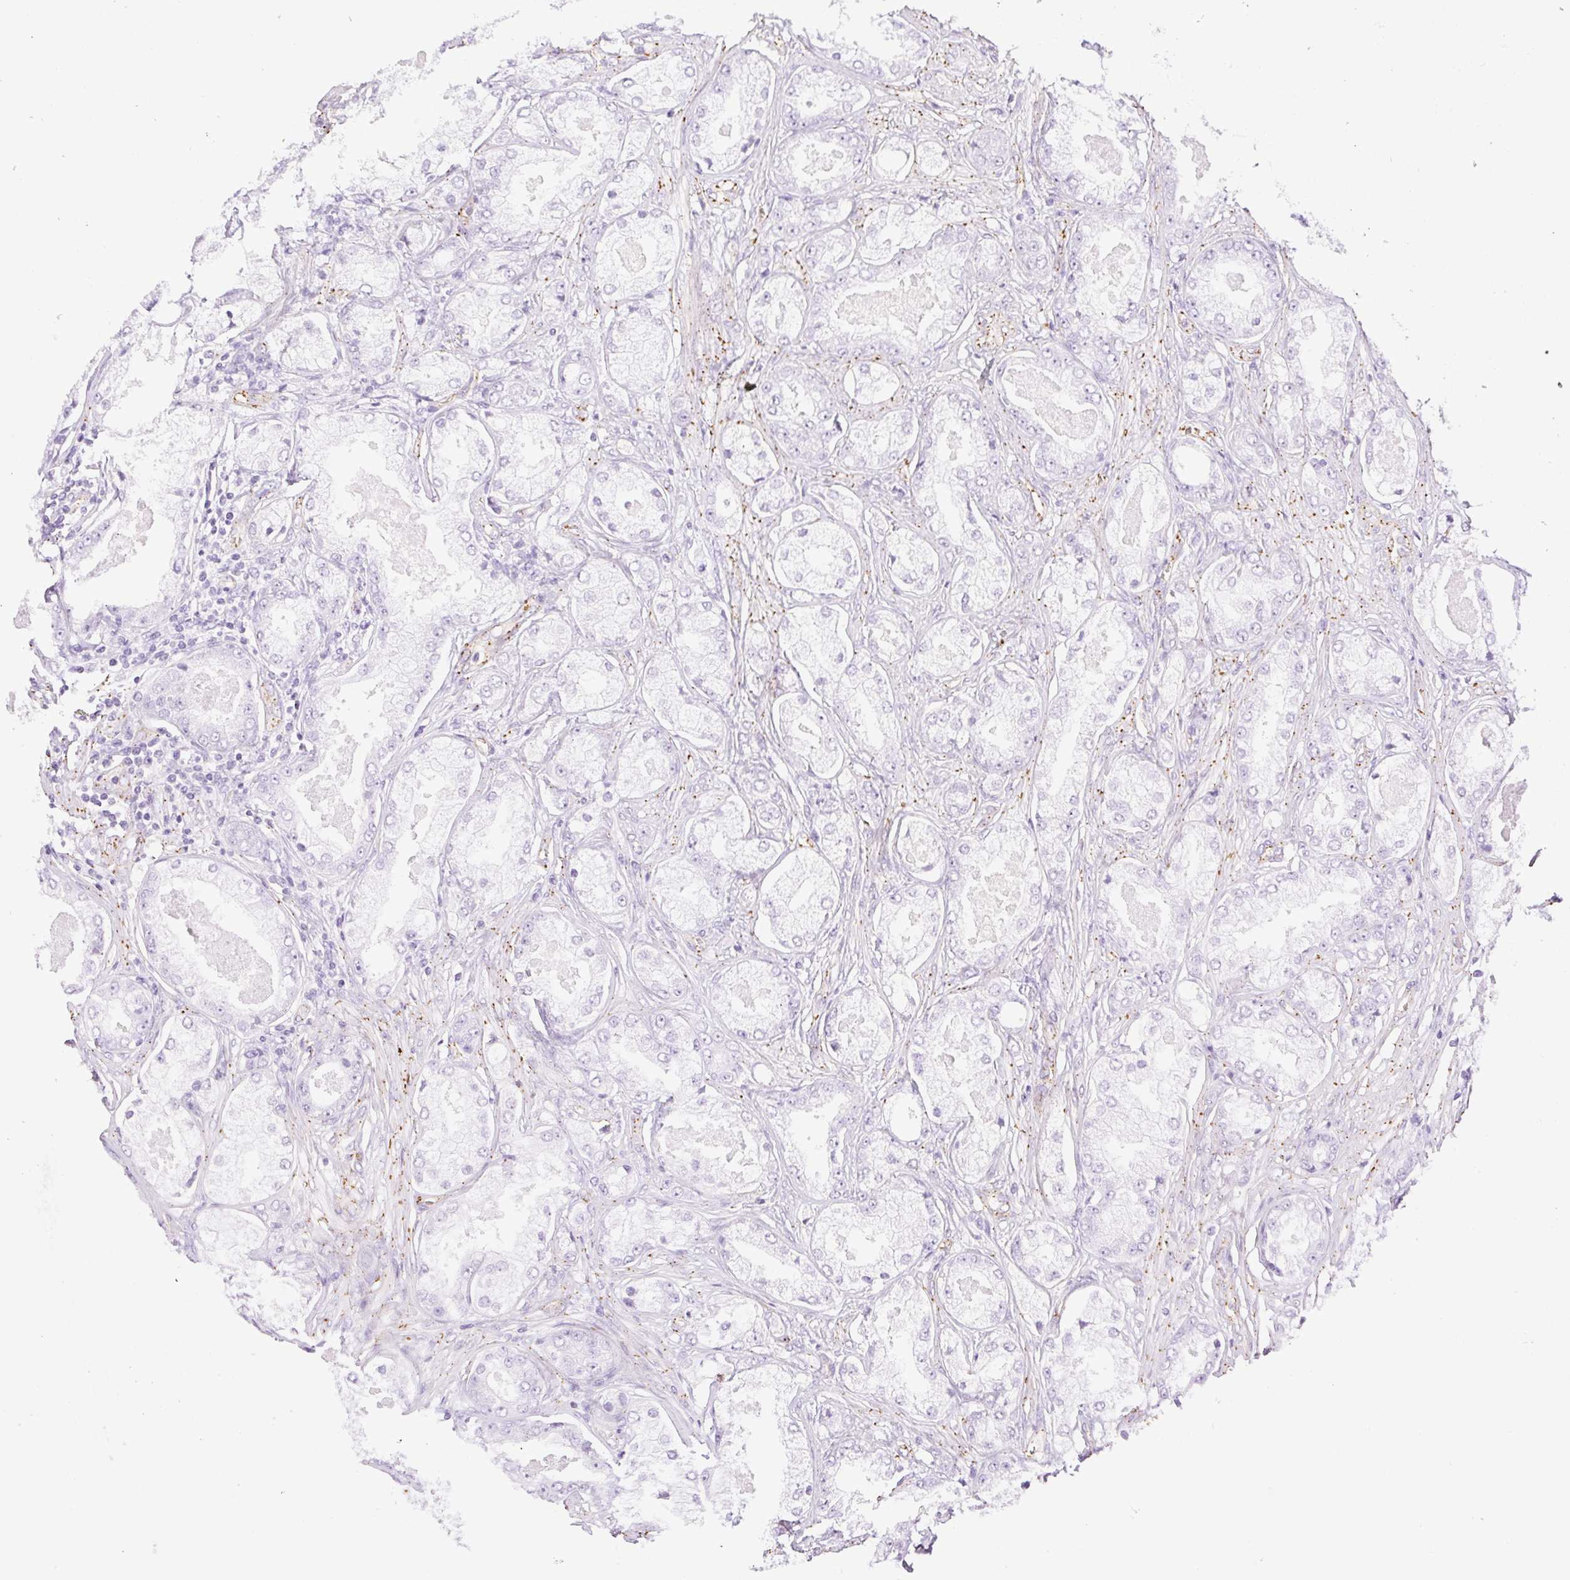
{"staining": {"intensity": "negative", "quantity": "none", "location": "none"}, "tissue": "prostate cancer", "cell_type": "Tumor cells", "image_type": "cancer", "snomed": [{"axis": "morphology", "description": "Adenocarcinoma, Low grade"}, {"axis": "topography", "description": "Prostate"}], "caption": "Histopathology image shows no significant protein positivity in tumor cells of prostate cancer.", "gene": "EHD3", "patient": {"sex": "male", "age": 68}}